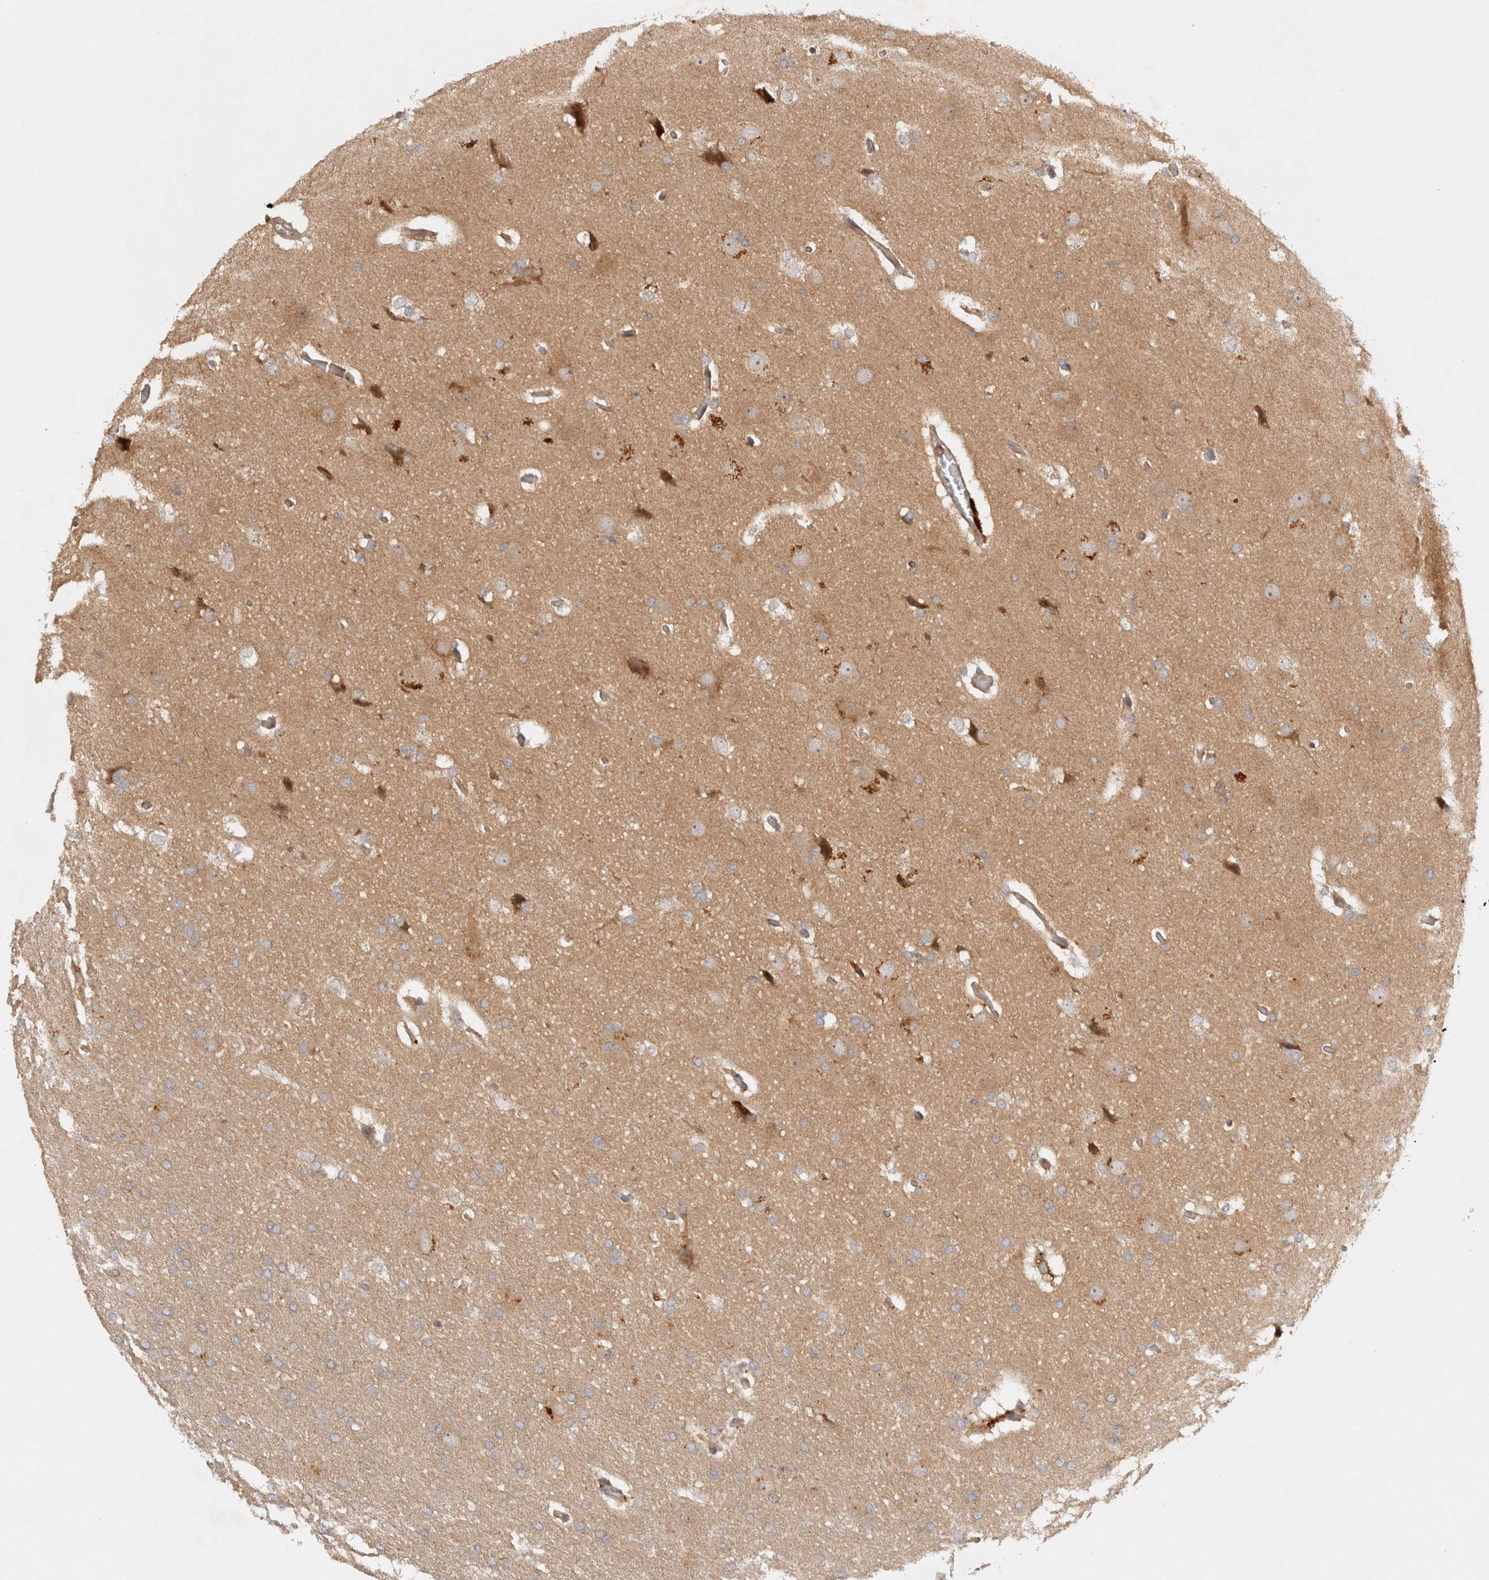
{"staining": {"intensity": "weak", "quantity": ">75%", "location": "cytoplasmic/membranous"}, "tissue": "glioma", "cell_type": "Tumor cells", "image_type": "cancer", "snomed": [{"axis": "morphology", "description": "Glioma, malignant, Low grade"}, {"axis": "topography", "description": "Brain"}], "caption": "The immunohistochemical stain labels weak cytoplasmic/membranous staining in tumor cells of low-grade glioma (malignant) tissue. (IHC, brightfield microscopy, high magnification).", "gene": "HTT", "patient": {"sex": "female", "age": 37}}